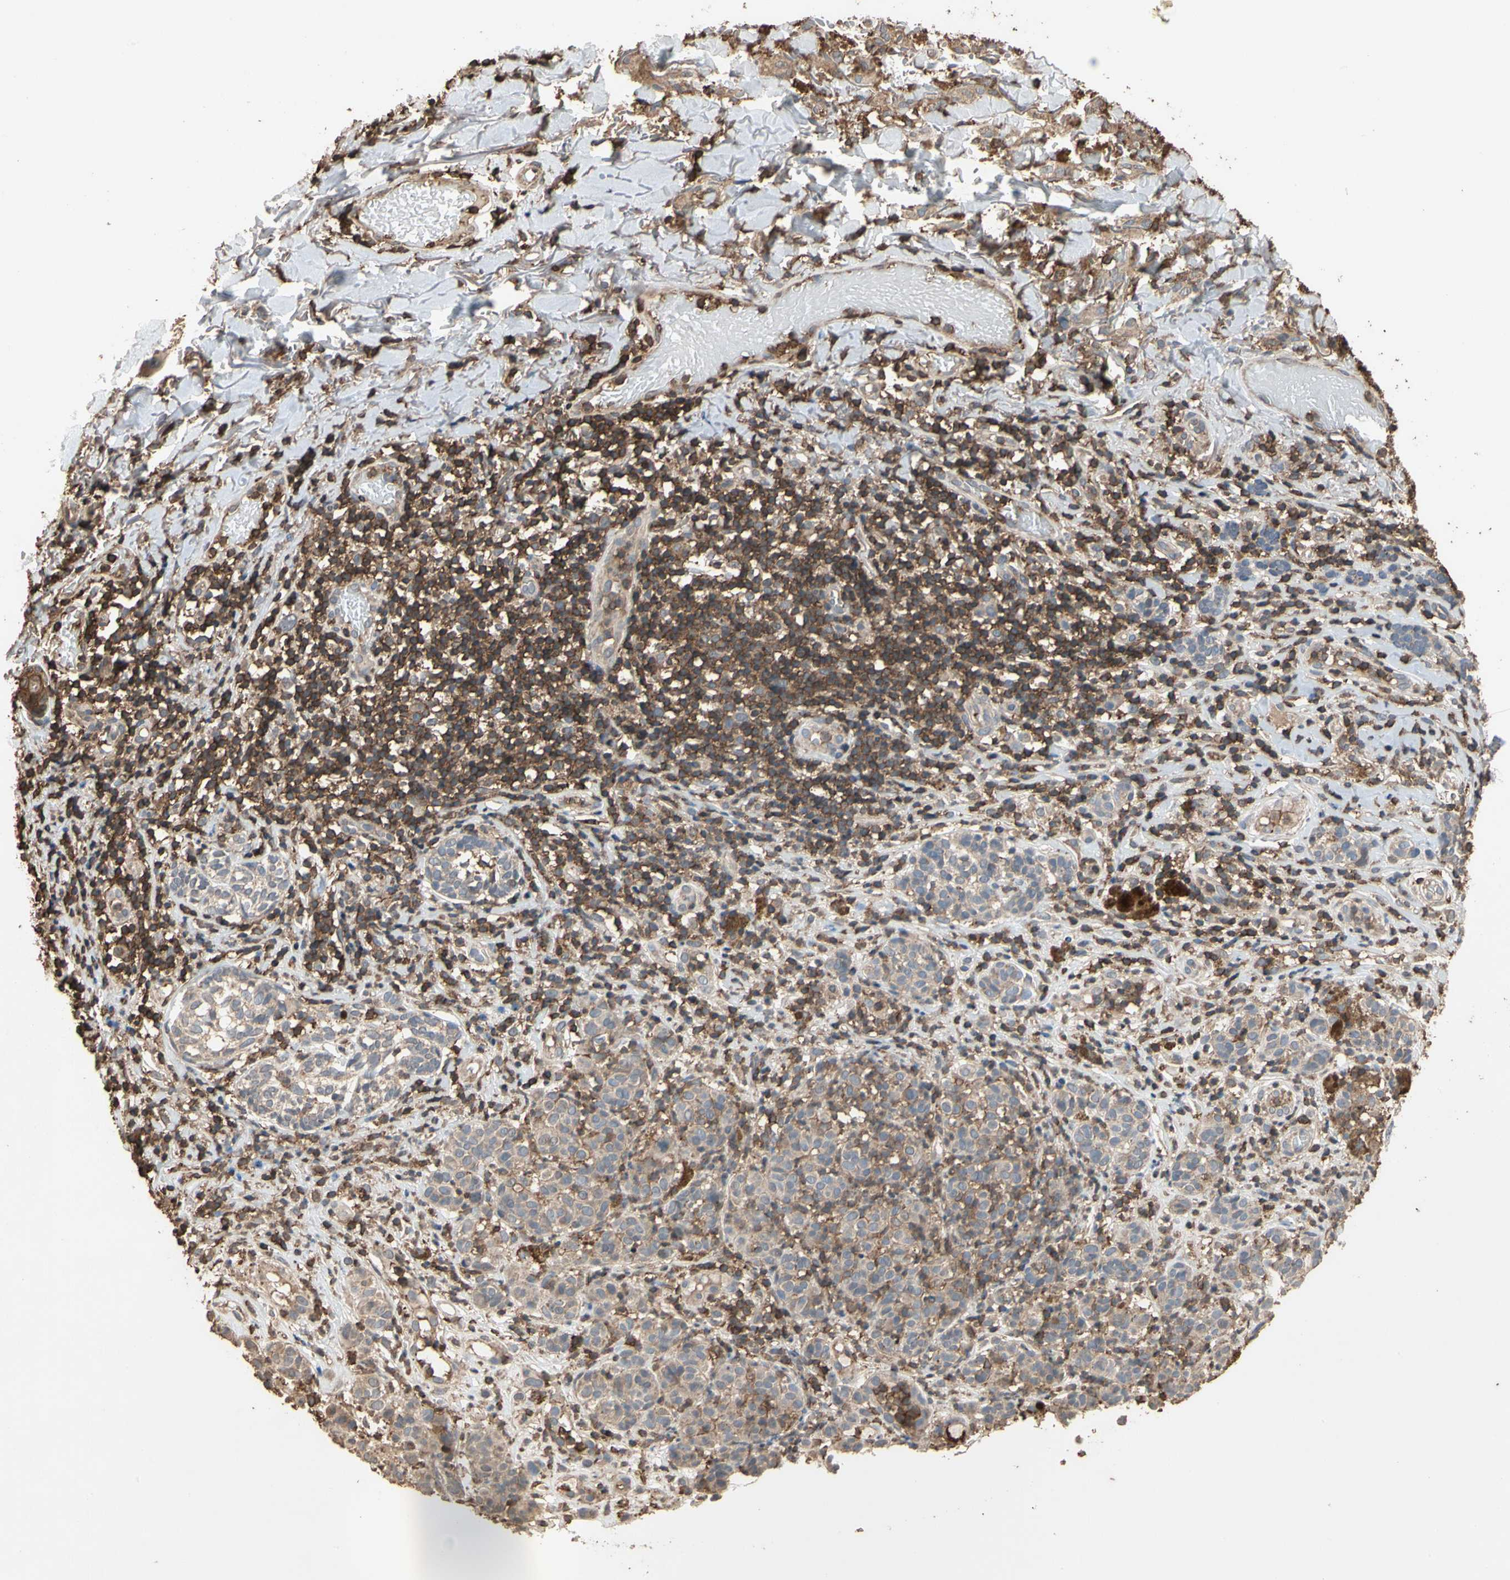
{"staining": {"intensity": "weak", "quantity": ">75%", "location": "cytoplasmic/membranous"}, "tissue": "melanoma", "cell_type": "Tumor cells", "image_type": "cancer", "snomed": [{"axis": "morphology", "description": "Malignant melanoma, NOS"}, {"axis": "topography", "description": "Skin"}], "caption": "Immunohistochemistry of malignant melanoma shows low levels of weak cytoplasmic/membranous staining in approximately >75% of tumor cells. (Stains: DAB in brown, nuclei in blue, Microscopy: brightfield microscopy at high magnification).", "gene": "MAP3K10", "patient": {"sex": "male", "age": 64}}